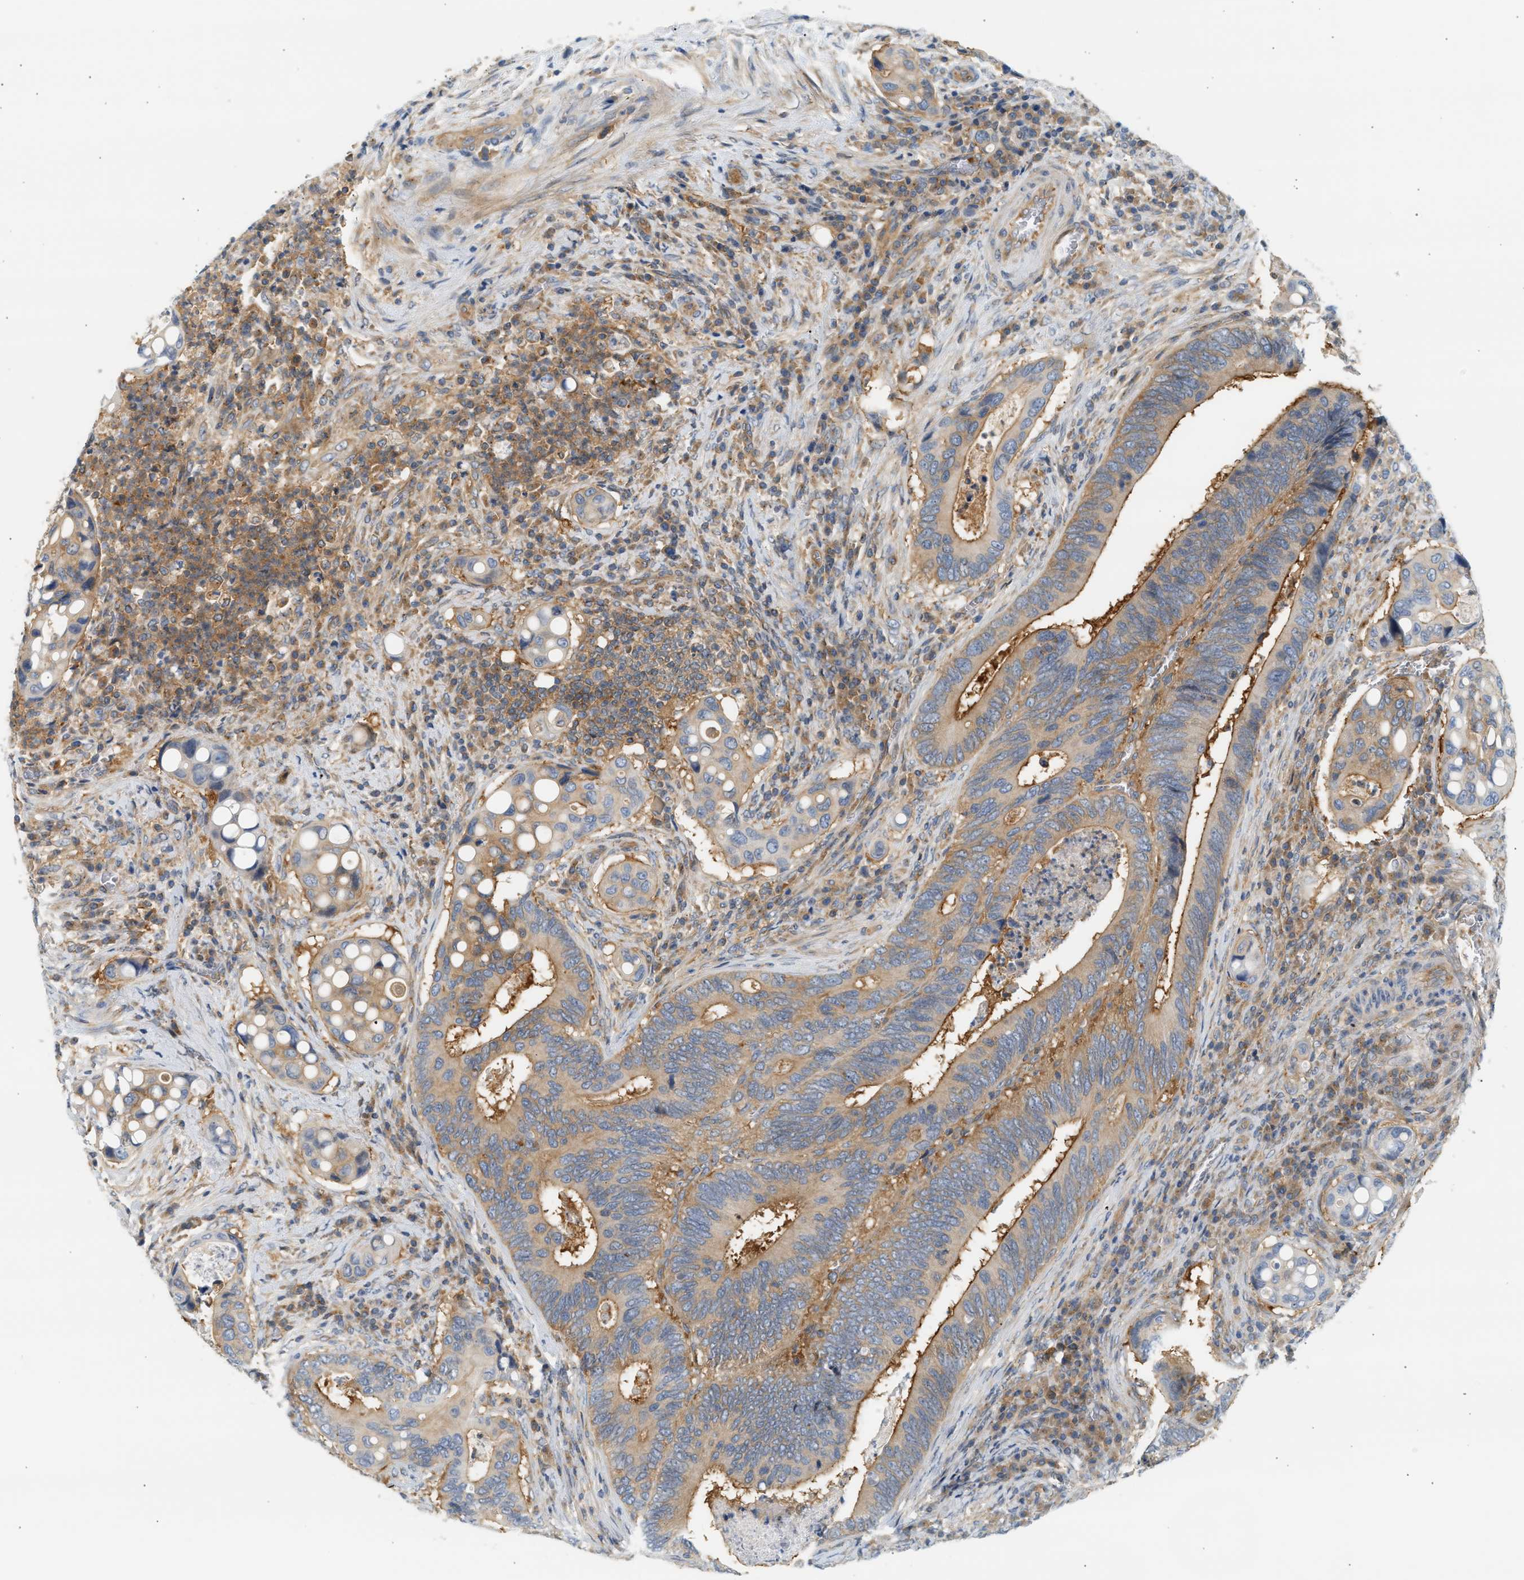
{"staining": {"intensity": "moderate", "quantity": ">75%", "location": "cytoplasmic/membranous"}, "tissue": "colorectal cancer", "cell_type": "Tumor cells", "image_type": "cancer", "snomed": [{"axis": "morphology", "description": "Inflammation, NOS"}, {"axis": "morphology", "description": "Adenocarcinoma, NOS"}, {"axis": "topography", "description": "Colon"}], "caption": "Human colorectal cancer stained with a protein marker exhibits moderate staining in tumor cells.", "gene": "PAFAH1B1", "patient": {"sex": "male", "age": 72}}